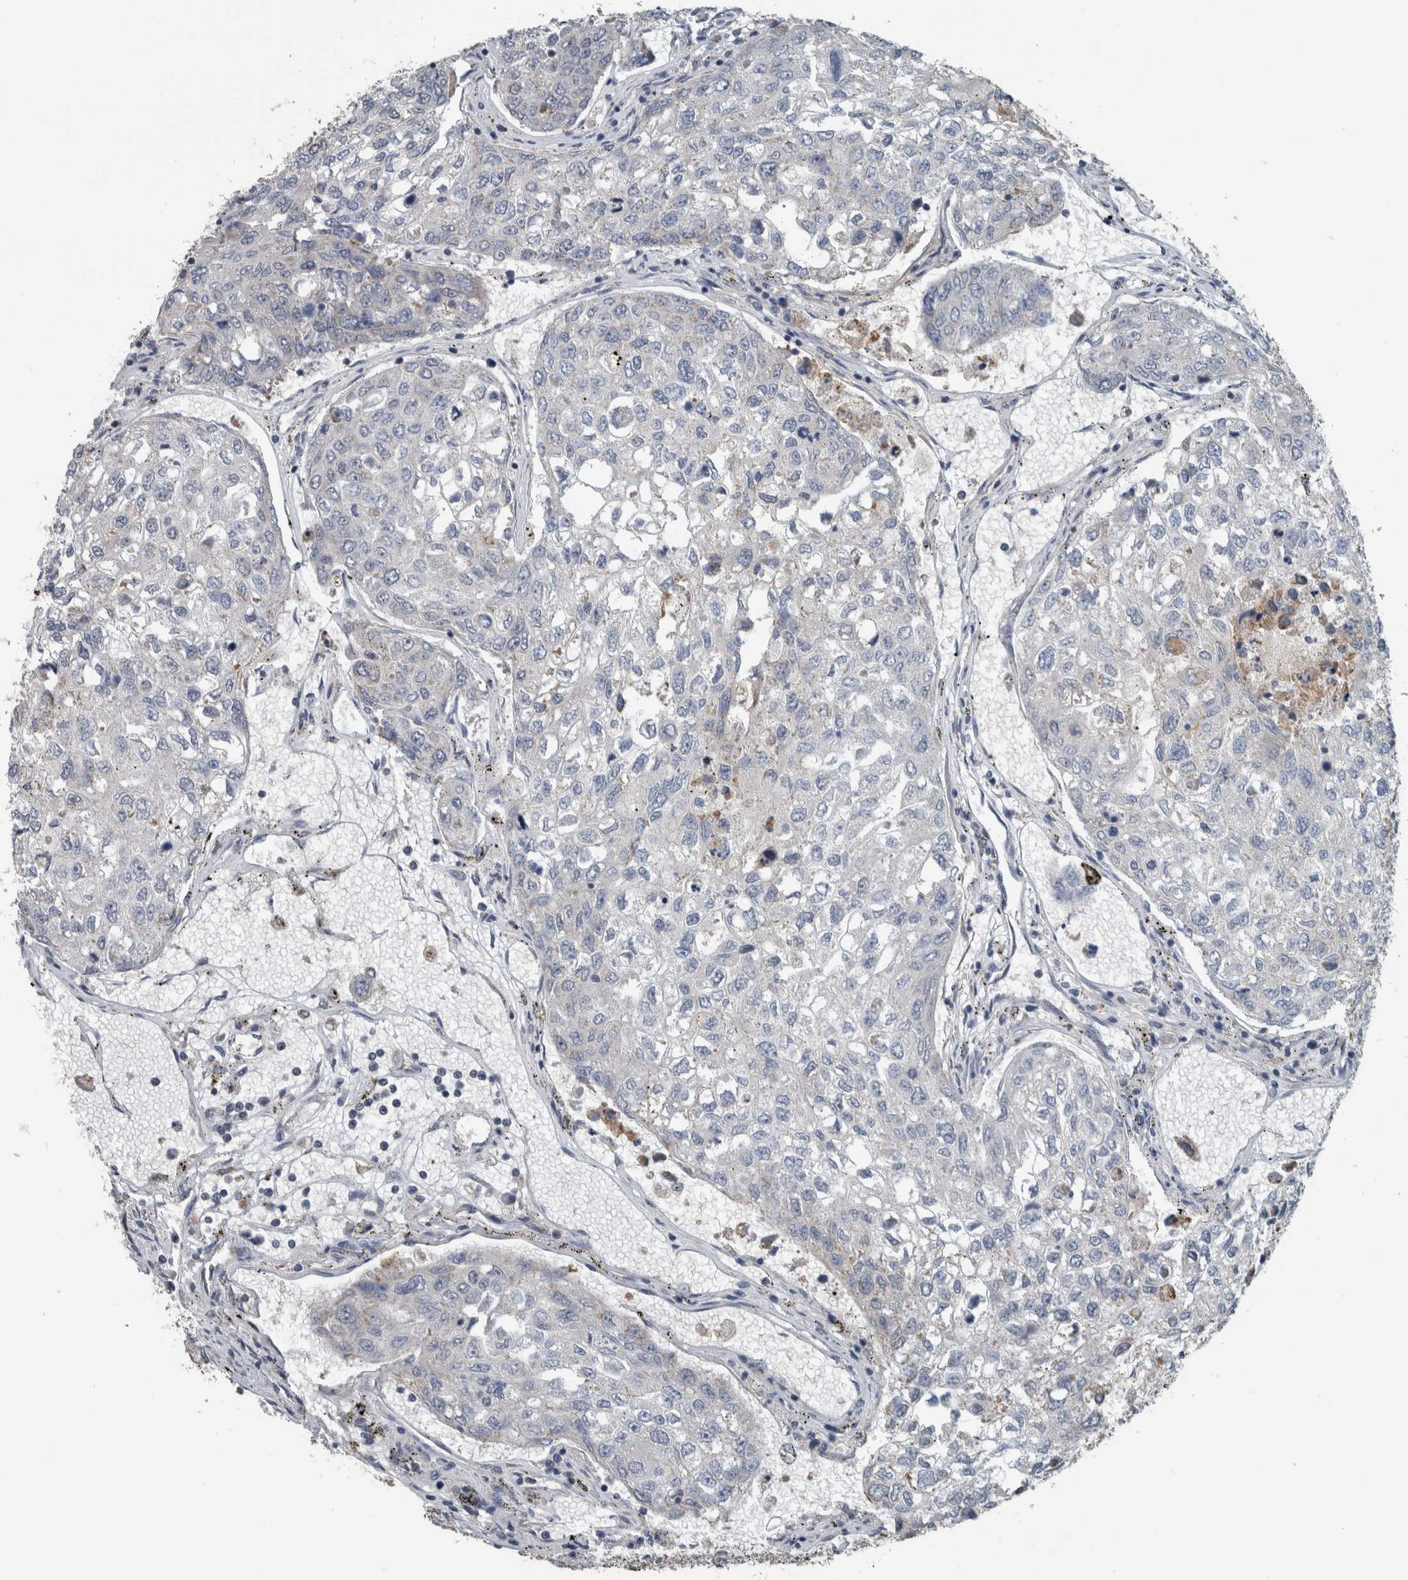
{"staining": {"intensity": "negative", "quantity": "none", "location": "none"}, "tissue": "urothelial cancer", "cell_type": "Tumor cells", "image_type": "cancer", "snomed": [{"axis": "morphology", "description": "Urothelial carcinoma, High grade"}, {"axis": "topography", "description": "Lymph node"}, {"axis": "topography", "description": "Urinary bladder"}], "caption": "Protein analysis of urothelial carcinoma (high-grade) demonstrates no significant positivity in tumor cells.", "gene": "ARMC1", "patient": {"sex": "male", "age": 51}}